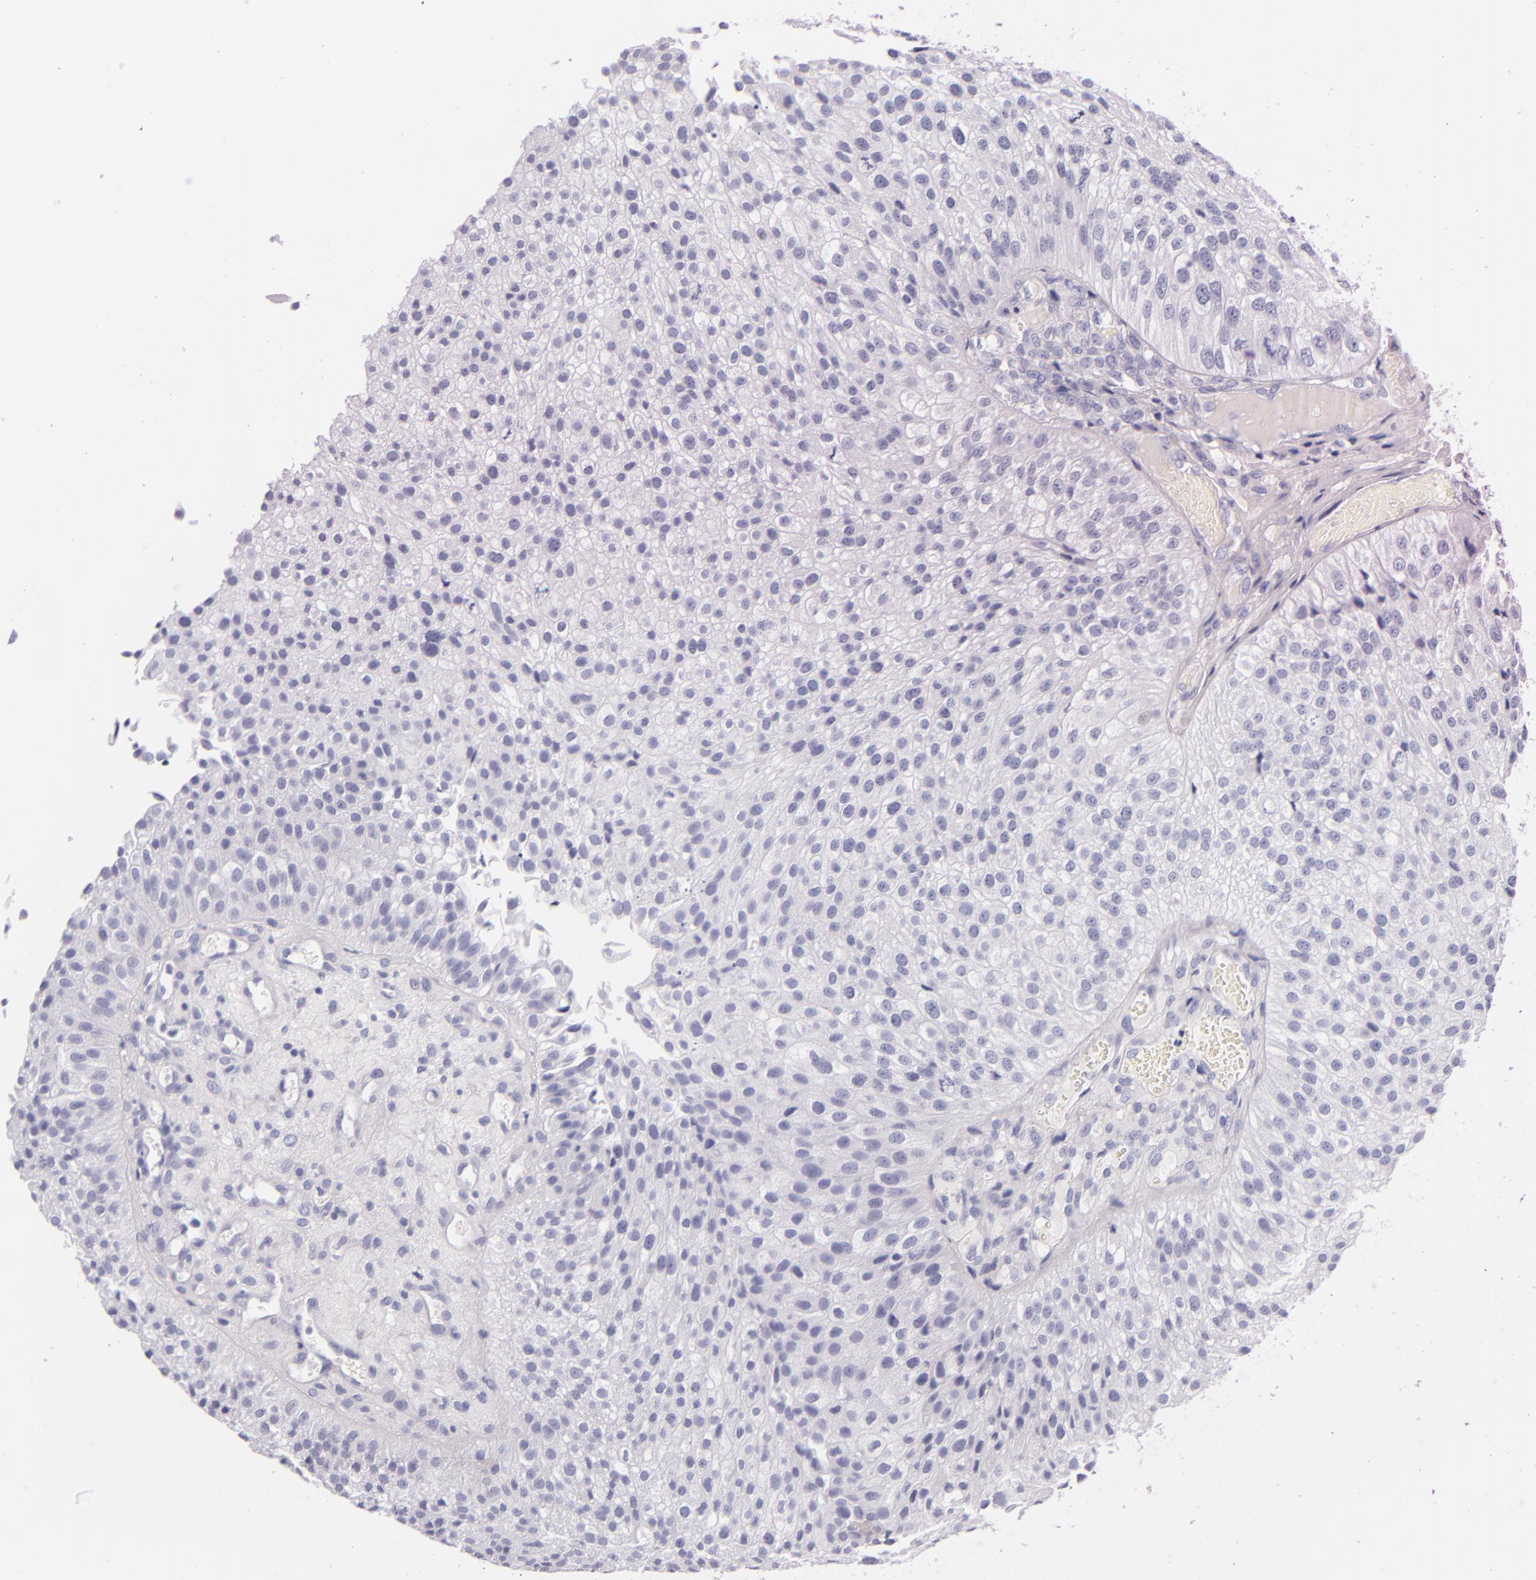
{"staining": {"intensity": "negative", "quantity": "none", "location": "none"}, "tissue": "urothelial cancer", "cell_type": "Tumor cells", "image_type": "cancer", "snomed": [{"axis": "morphology", "description": "Urothelial carcinoma, Low grade"}, {"axis": "topography", "description": "Urinary bladder"}], "caption": "Image shows no significant protein staining in tumor cells of urothelial carcinoma (low-grade).", "gene": "INA", "patient": {"sex": "female", "age": 89}}